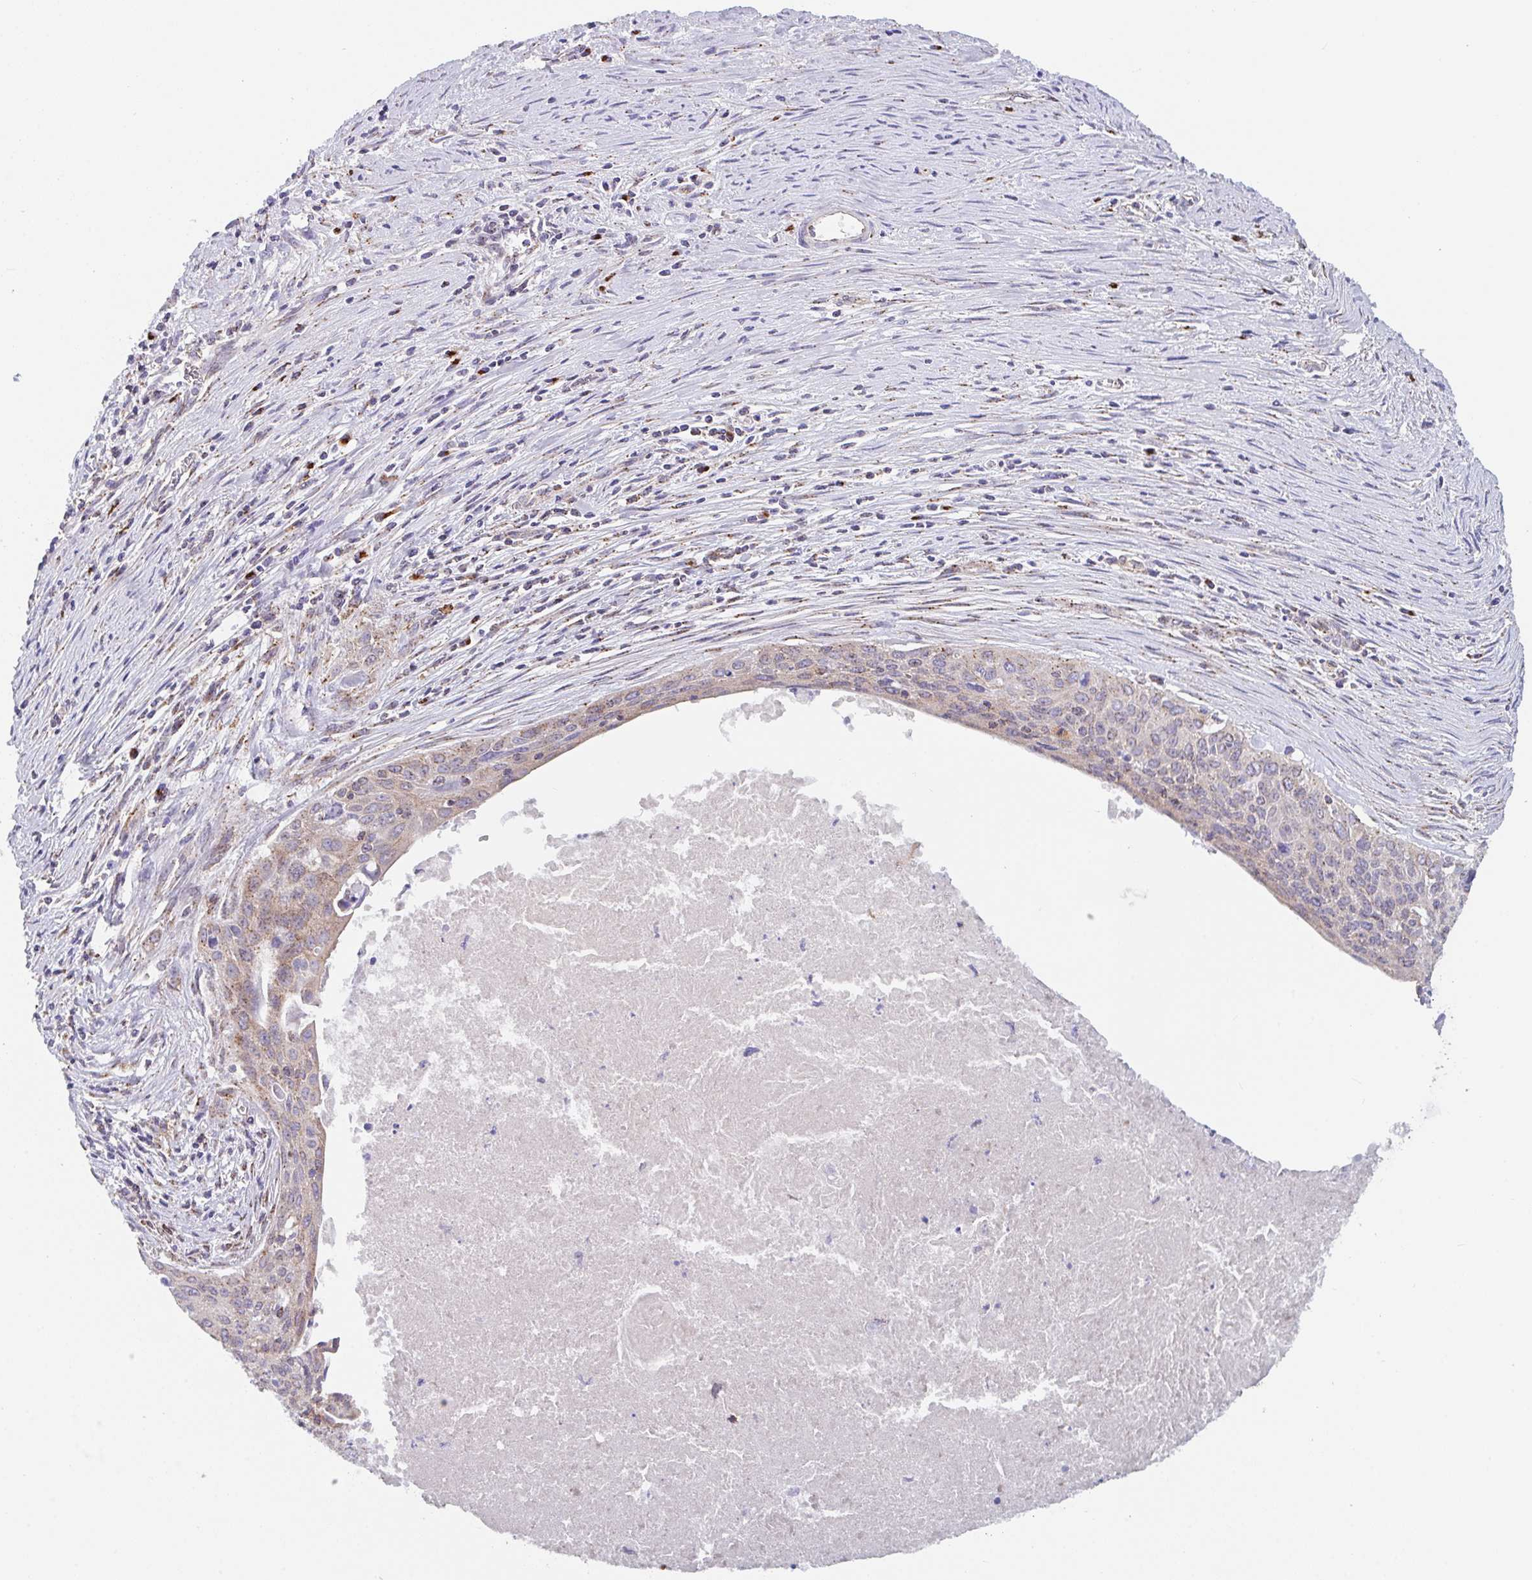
{"staining": {"intensity": "moderate", "quantity": "<25%", "location": "cytoplasmic/membranous"}, "tissue": "cervical cancer", "cell_type": "Tumor cells", "image_type": "cancer", "snomed": [{"axis": "morphology", "description": "Squamous cell carcinoma, NOS"}, {"axis": "topography", "description": "Cervix"}], "caption": "An image showing moderate cytoplasmic/membranous staining in approximately <25% of tumor cells in cervical squamous cell carcinoma, as visualized by brown immunohistochemical staining.", "gene": "PROSER3", "patient": {"sex": "female", "age": 55}}